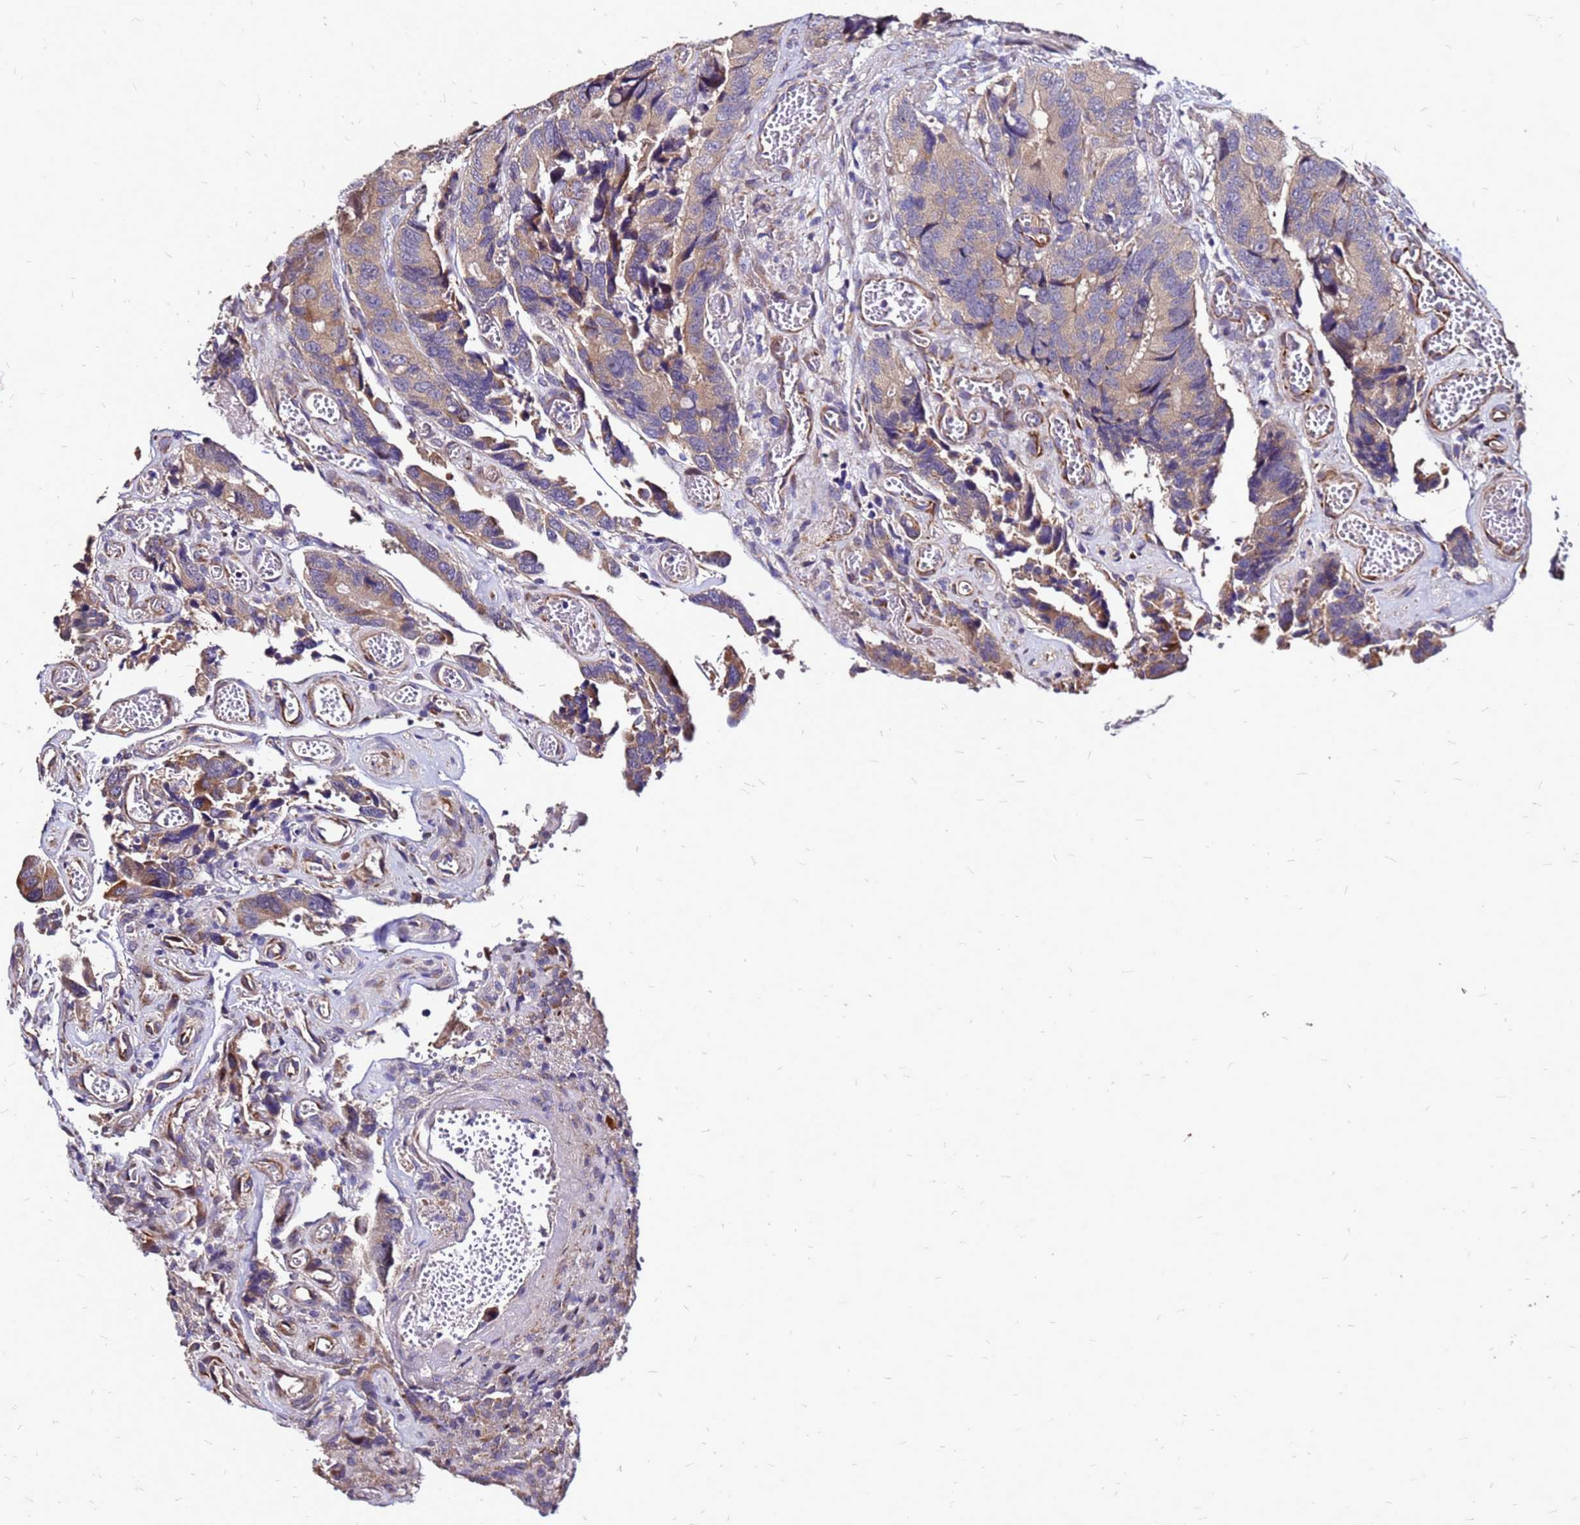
{"staining": {"intensity": "moderate", "quantity": "25%-75%", "location": "cytoplasmic/membranous"}, "tissue": "colorectal cancer", "cell_type": "Tumor cells", "image_type": "cancer", "snomed": [{"axis": "morphology", "description": "Adenocarcinoma, NOS"}, {"axis": "topography", "description": "Colon"}], "caption": "Immunohistochemistry (IHC) (DAB) staining of colorectal cancer demonstrates moderate cytoplasmic/membranous protein positivity in approximately 25%-75% of tumor cells. The protein of interest is stained brown, and the nuclei are stained in blue (DAB (3,3'-diaminobenzidine) IHC with brightfield microscopy, high magnification).", "gene": "ARHGEF5", "patient": {"sex": "male", "age": 84}}